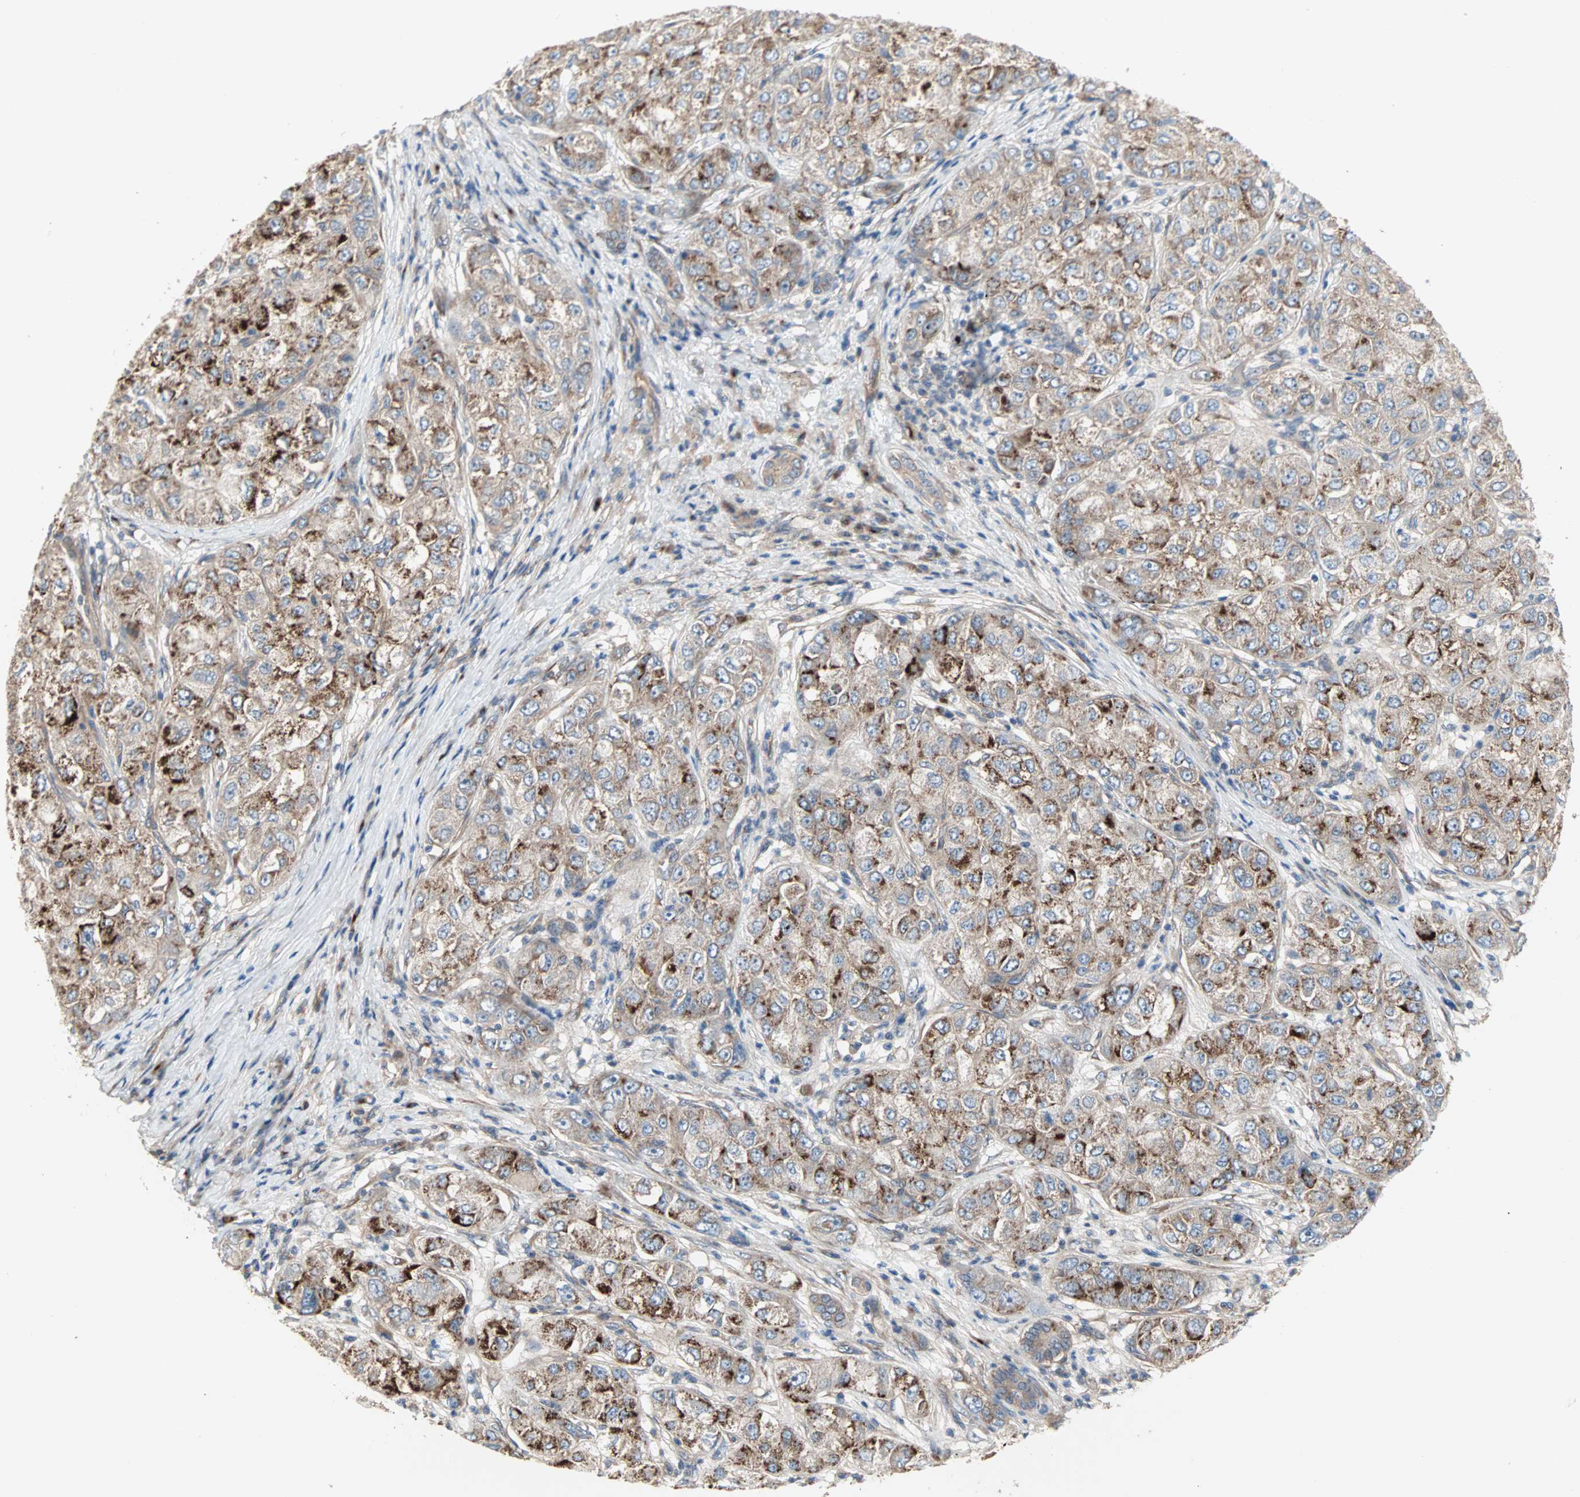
{"staining": {"intensity": "moderate", "quantity": "25%-75%", "location": "cytoplasmic/membranous"}, "tissue": "liver cancer", "cell_type": "Tumor cells", "image_type": "cancer", "snomed": [{"axis": "morphology", "description": "Carcinoma, Hepatocellular, NOS"}, {"axis": "topography", "description": "Liver"}], "caption": "High-magnification brightfield microscopy of liver cancer stained with DAB (3,3'-diaminobenzidine) (brown) and counterstained with hematoxylin (blue). tumor cells exhibit moderate cytoplasmic/membranous expression is appreciated in approximately25%-75% of cells.", "gene": "PDE8A", "patient": {"sex": "male", "age": 80}}